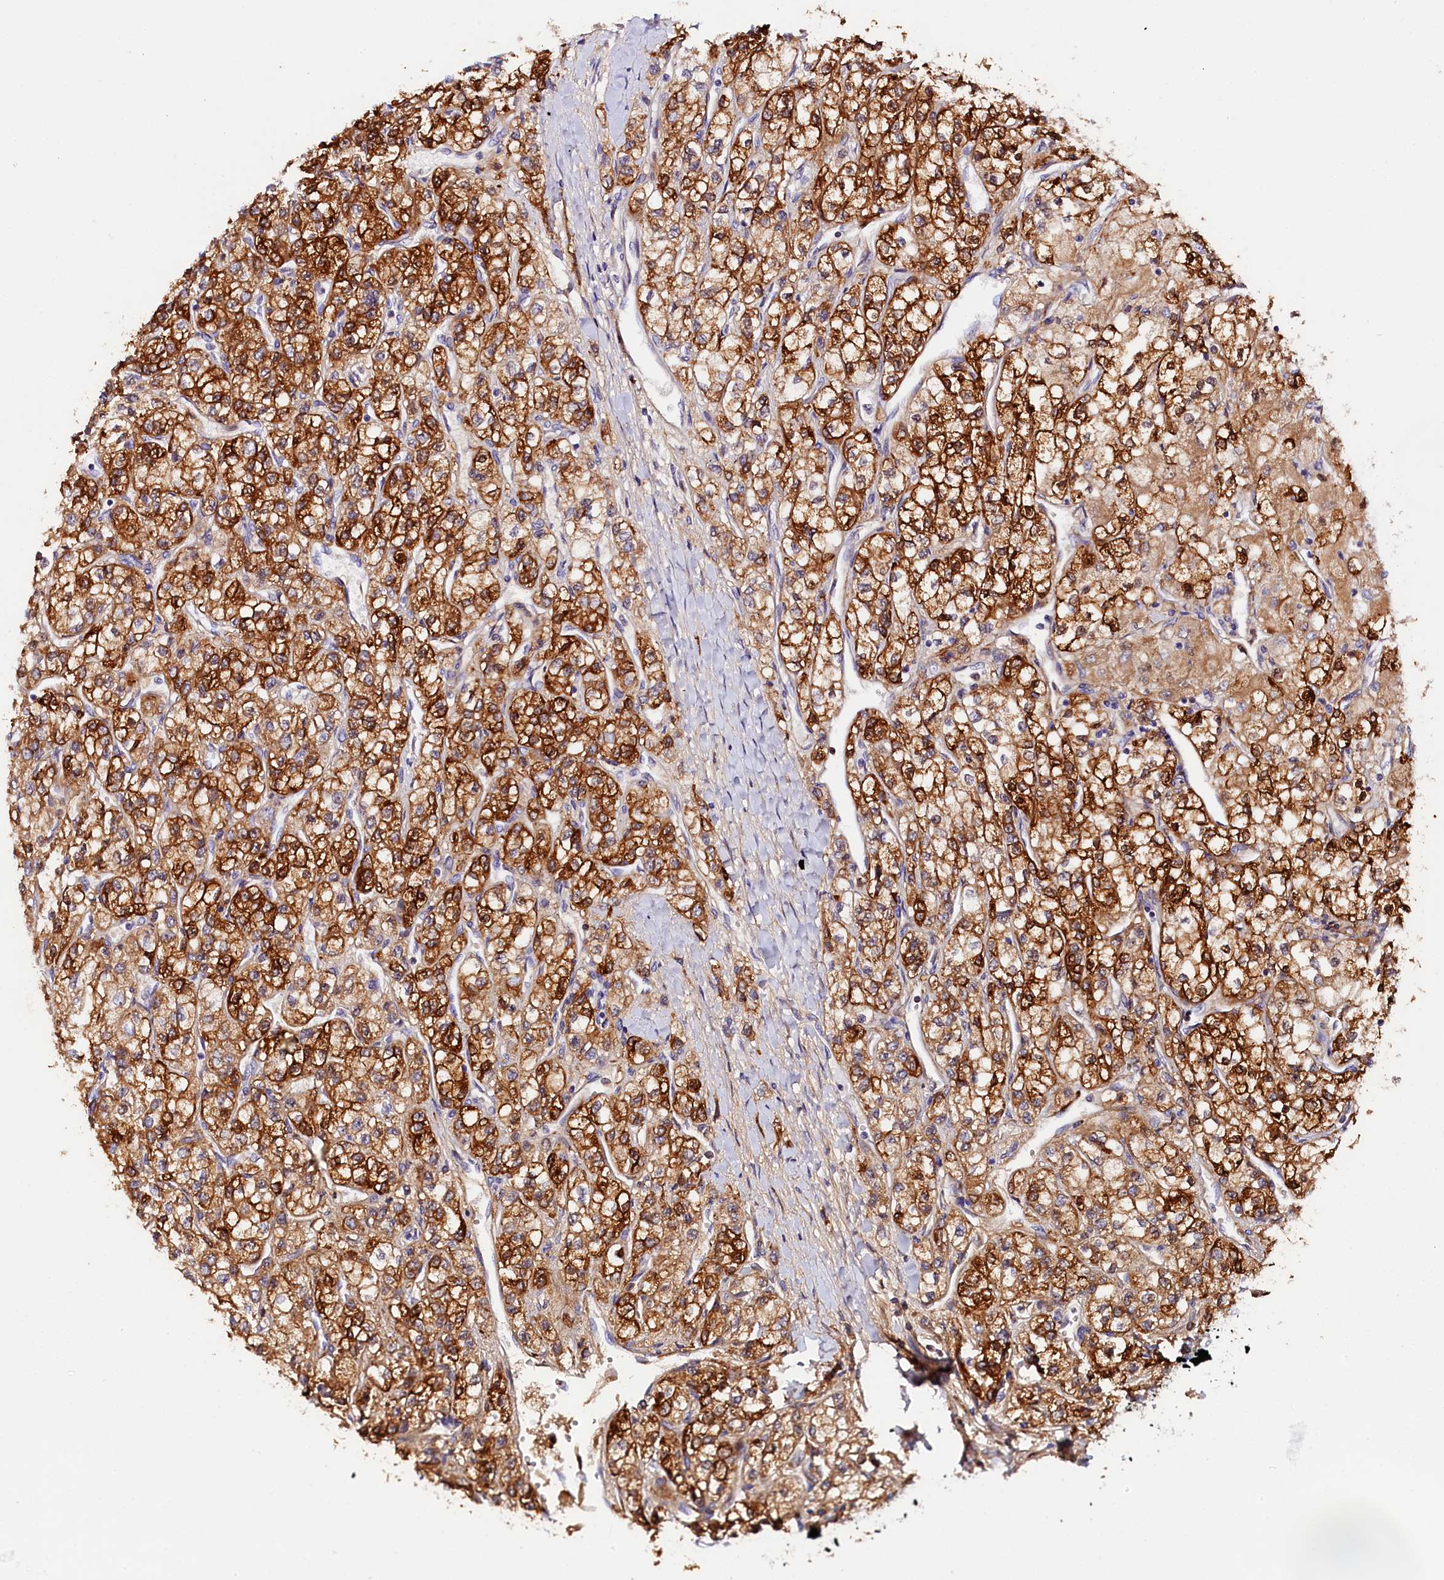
{"staining": {"intensity": "moderate", "quantity": ">75%", "location": "cytoplasmic/membranous"}, "tissue": "renal cancer", "cell_type": "Tumor cells", "image_type": "cancer", "snomed": [{"axis": "morphology", "description": "Adenocarcinoma, NOS"}, {"axis": "topography", "description": "Kidney"}], "caption": "About >75% of tumor cells in renal cancer (adenocarcinoma) show moderate cytoplasmic/membranous protein staining as visualized by brown immunohistochemical staining.", "gene": "KATNB1", "patient": {"sex": "male", "age": 80}}